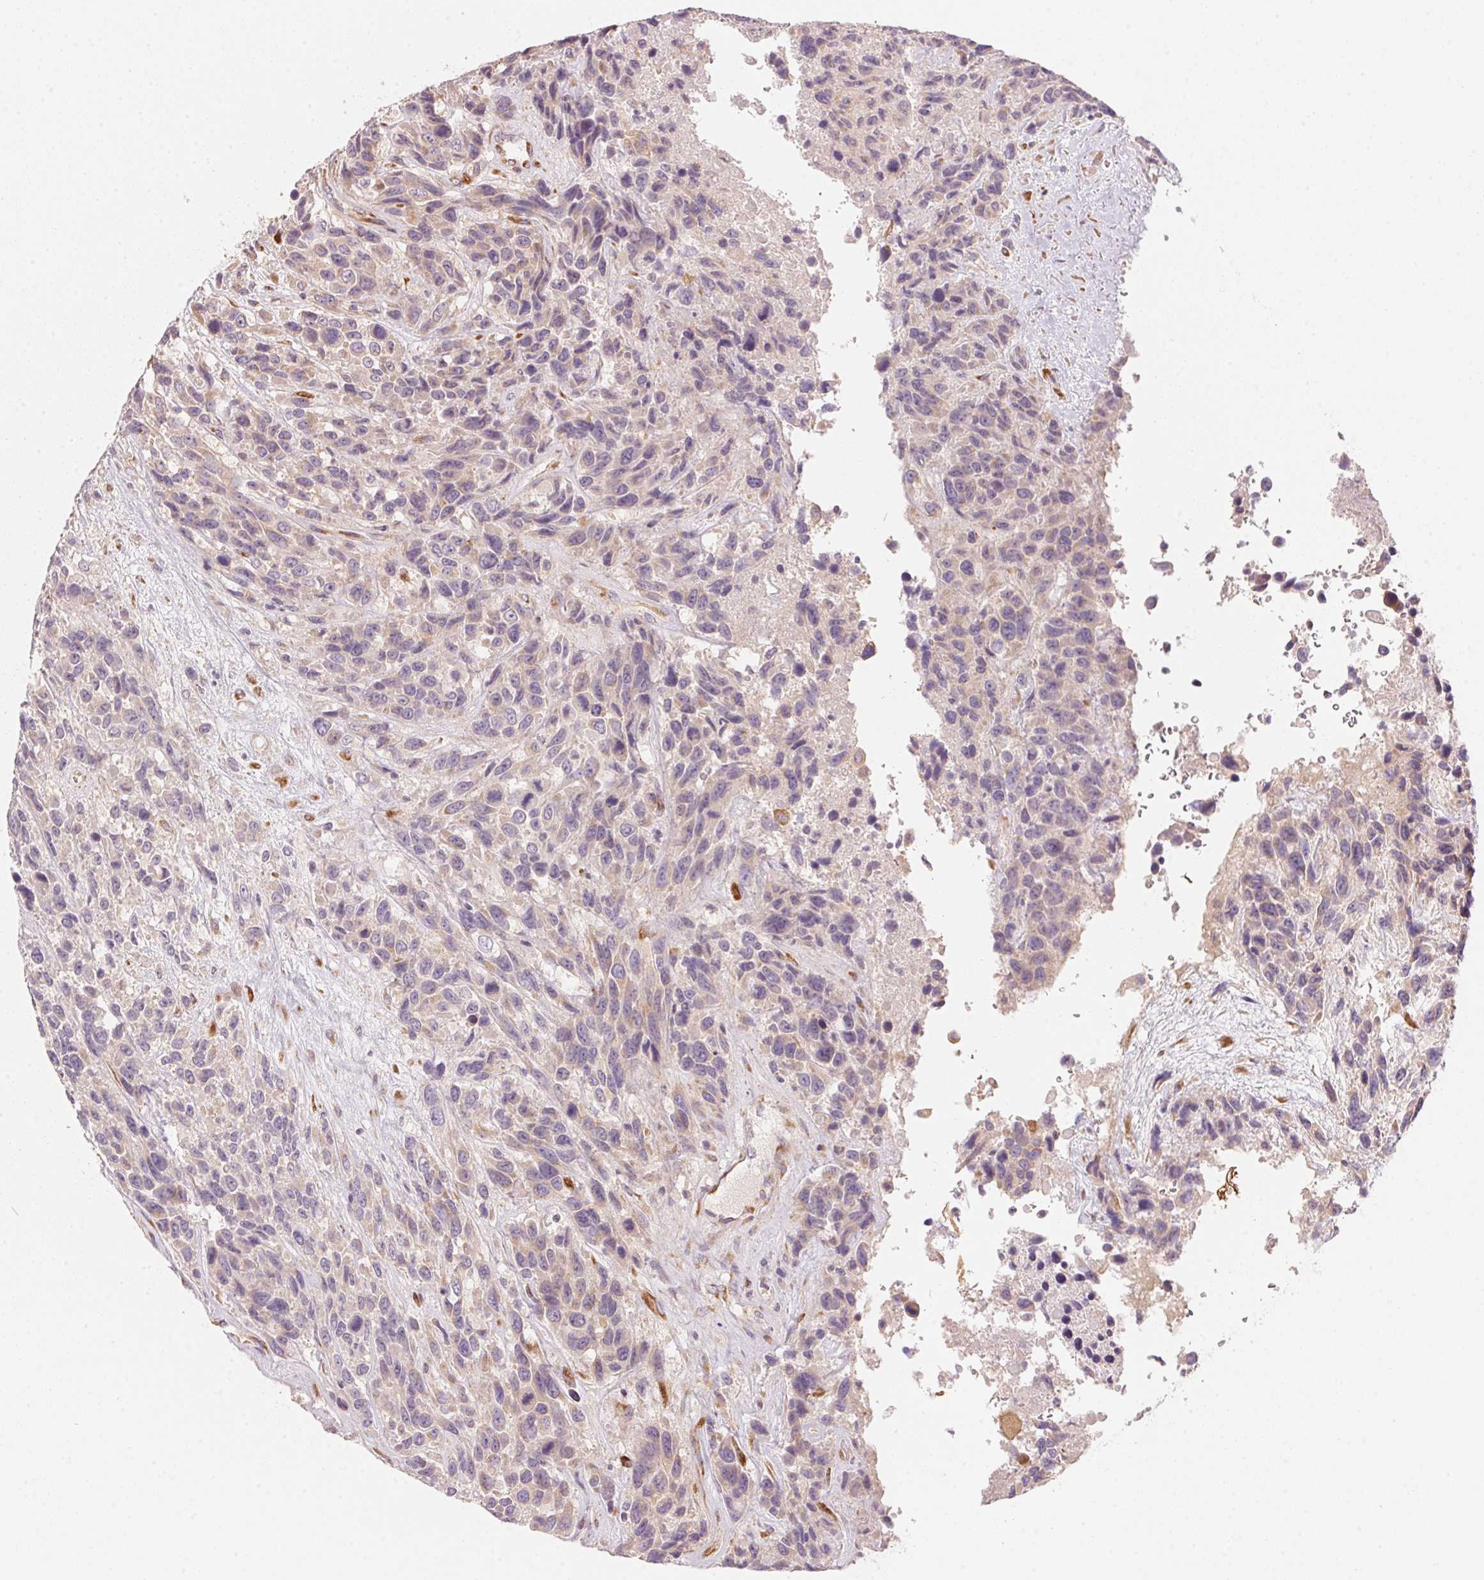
{"staining": {"intensity": "weak", "quantity": "<25%", "location": "cytoplasmic/membranous"}, "tissue": "urothelial cancer", "cell_type": "Tumor cells", "image_type": "cancer", "snomed": [{"axis": "morphology", "description": "Urothelial carcinoma, High grade"}, {"axis": "topography", "description": "Urinary bladder"}], "caption": "A high-resolution histopathology image shows immunohistochemistry staining of urothelial carcinoma (high-grade), which displays no significant positivity in tumor cells.", "gene": "BLOC1S2", "patient": {"sex": "female", "age": 70}}